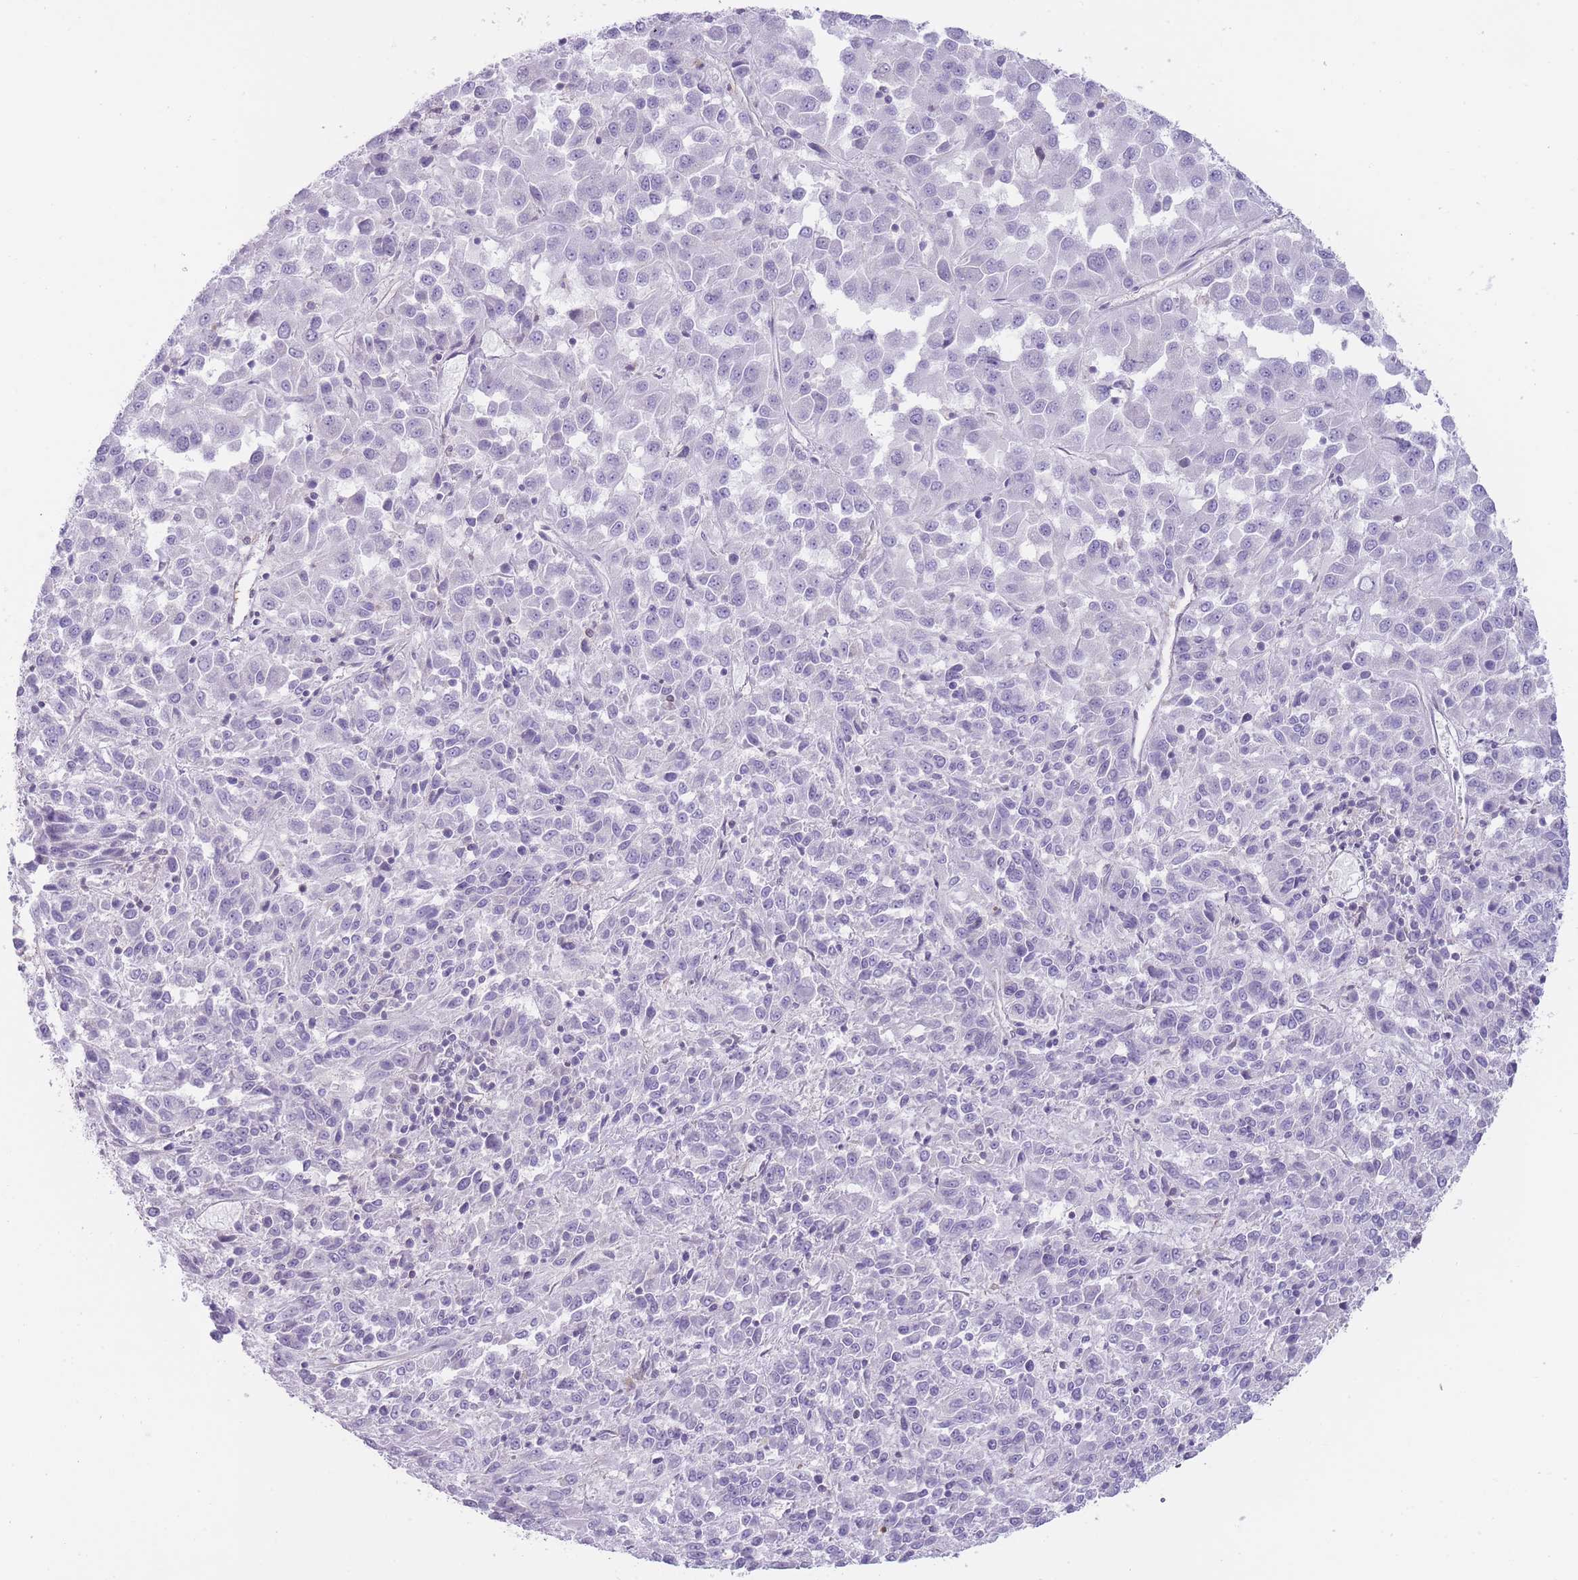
{"staining": {"intensity": "negative", "quantity": "none", "location": "none"}, "tissue": "melanoma", "cell_type": "Tumor cells", "image_type": "cancer", "snomed": [{"axis": "morphology", "description": "Malignant melanoma, Metastatic site"}, {"axis": "topography", "description": "Lung"}], "caption": "Image shows no significant protein expression in tumor cells of melanoma.", "gene": "OR11H12", "patient": {"sex": "male", "age": 64}}